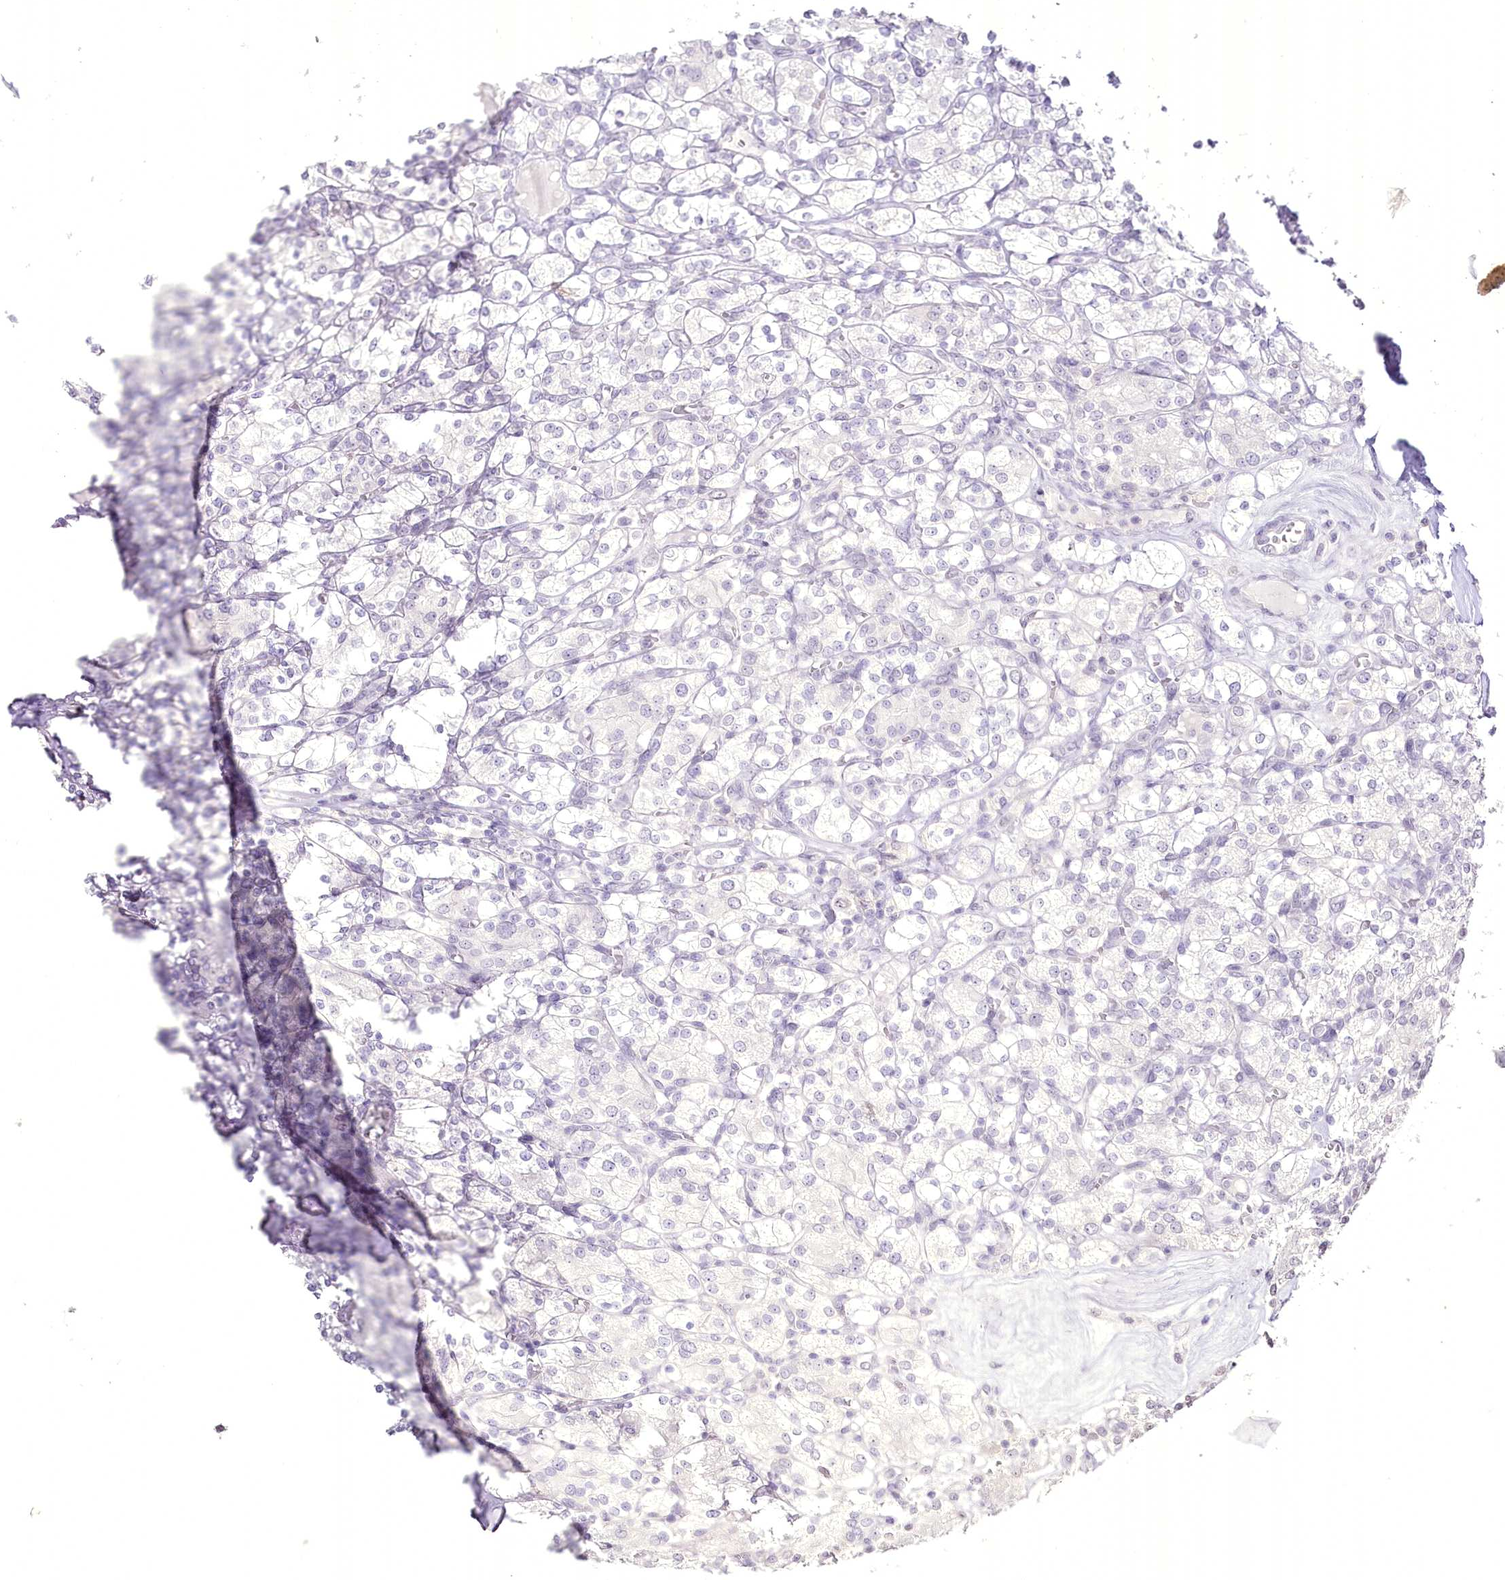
{"staining": {"intensity": "negative", "quantity": "none", "location": "none"}, "tissue": "renal cancer", "cell_type": "Tumor cells", "image_type": "cancer", "snomed": [{"axis": "morphology", "description": "Adenocarcinoma, NOS"}, {"axis": "topography", "description": "Kidney"}], "caption": "Immunohistochemical staining of renal cancer (adenocarcinoma) reveals no significant positivity in tumor cells.", "gene": "SLC39A10", "patient": {"sex": "male", "age": 77}}